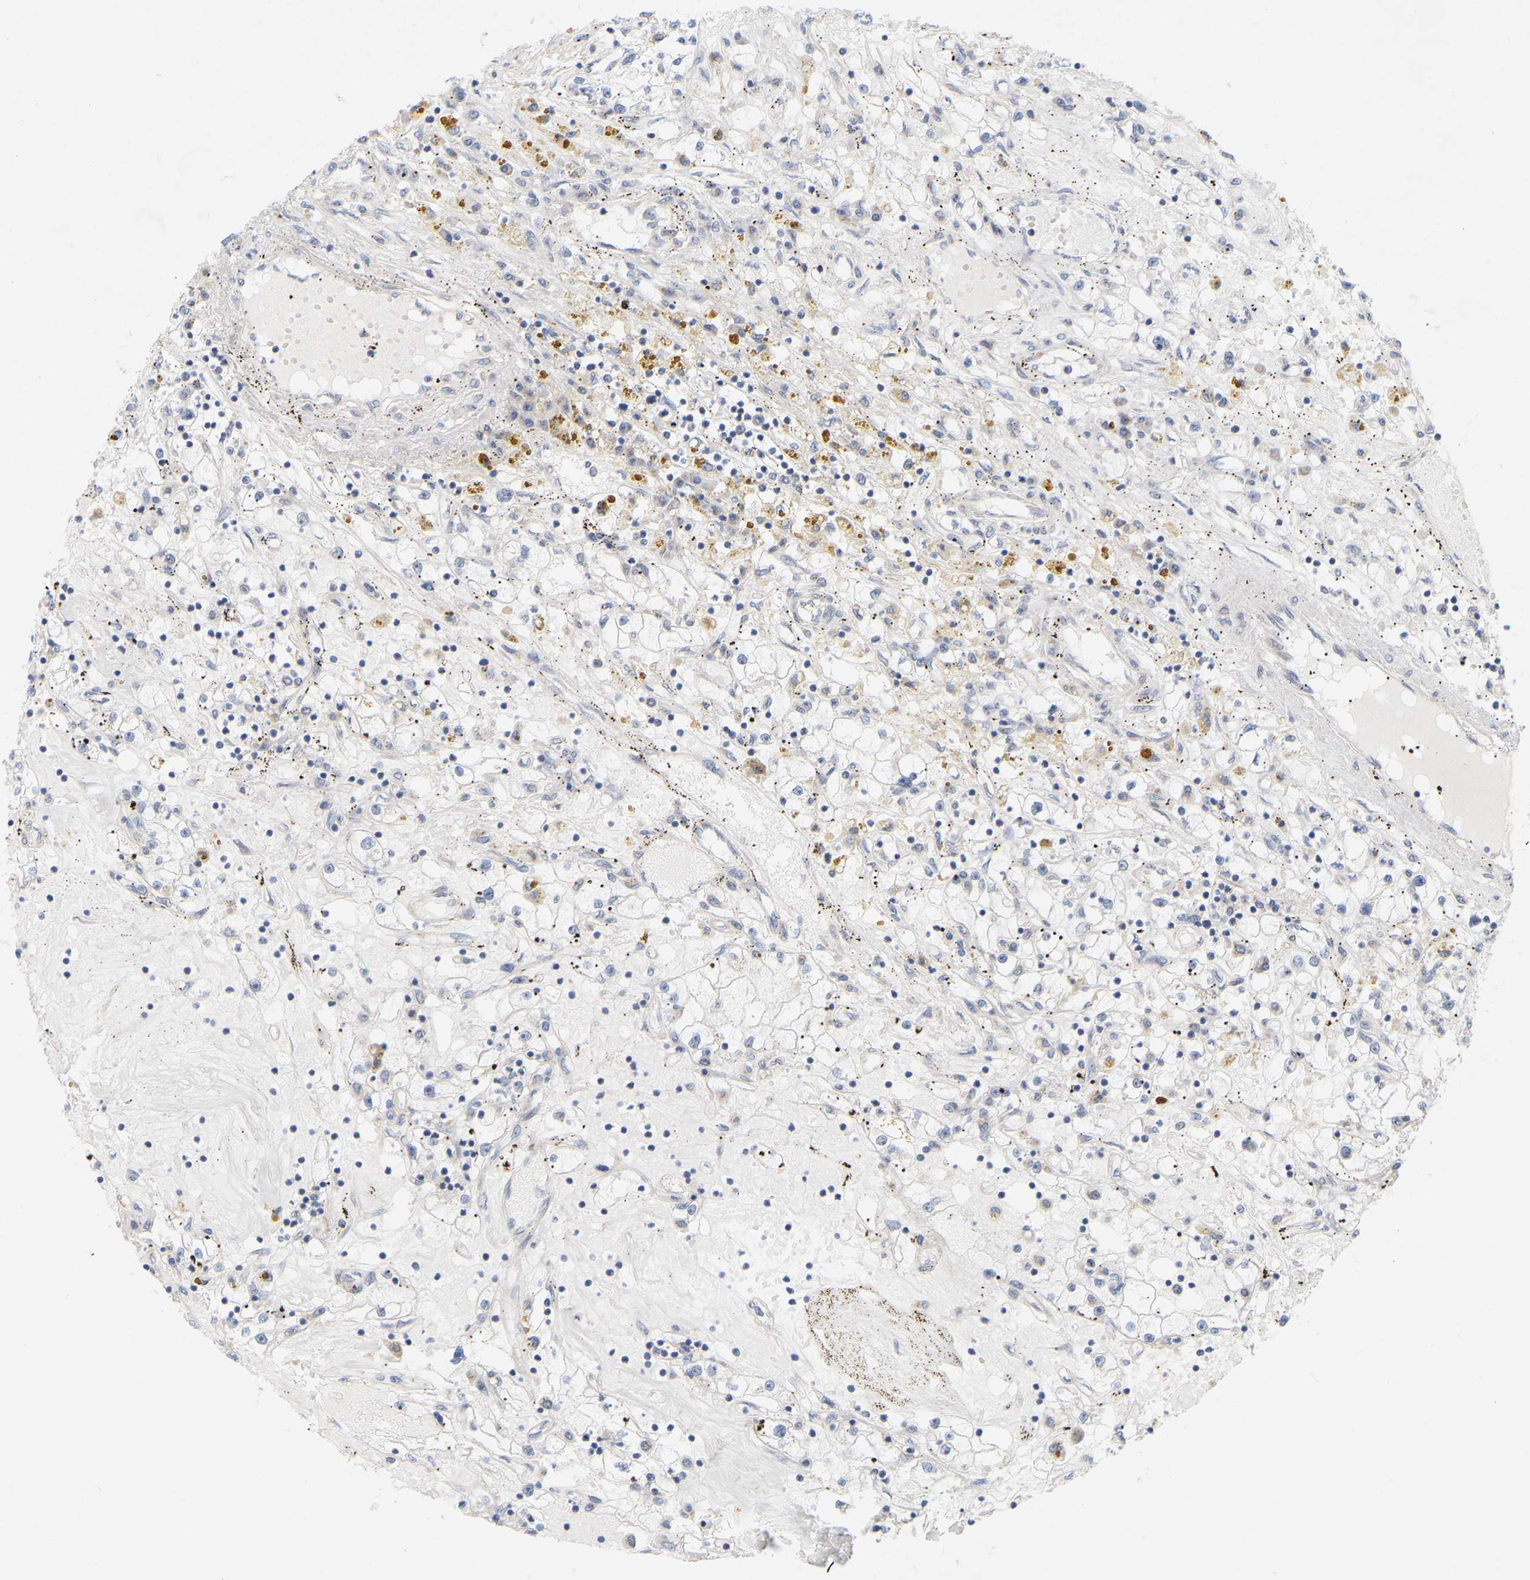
{"staining": {"intensity": "negative", "quantity": "none", "location": "none"}, "tissue": "renal cancer", "cell_type": "Tumor cells", "image_type": "cancer", "snomed": [{"axis": "morphology", "description": "Adenocarcinoma, NOS"}, {"axis": "topography", "description": "Kidney"}], "caption": "Renal cancer (adenocarcinoma) stained for a protein using immunohistochemistry exhibits no staining tumor cells.", "gene": "MINDY4", "patient": {"sex": "male", "age": 56}}